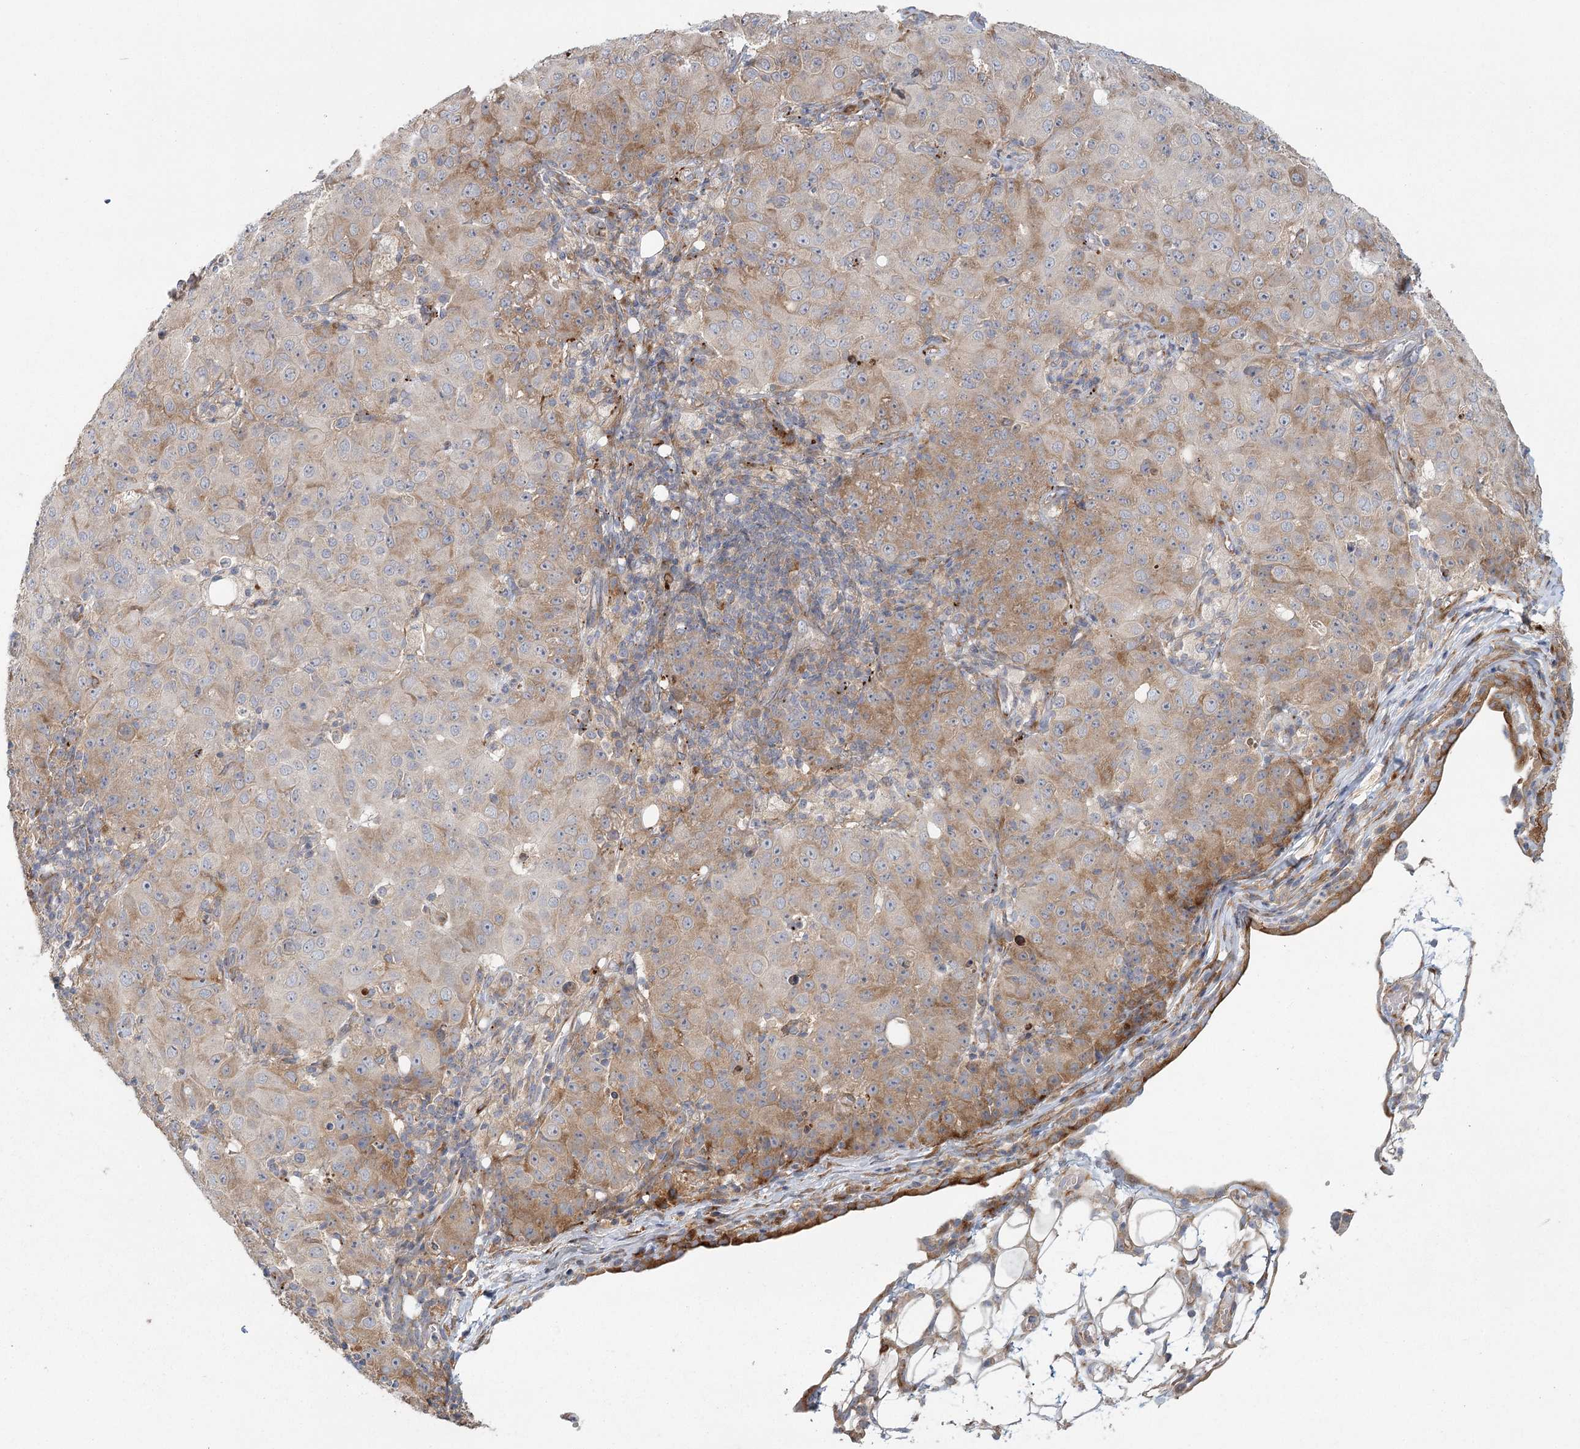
{"staining": {"intensity": "moderate", "quantity": "<25%", "location": "cytoplasmic/membranous"}, "tissue": "ovarian cancer", "cell_type": "Tumor cells", "image_type": "cancer", "snomed": [{"axis": "morphology", "description": "Carcinoma, endometroid"}, {"axis": "topography", "description": "Ovary"}], "caption": "High-power microscopy captured an IHC histopathology image of ovarian endometroid carcinoma, revealing moderate cytoplasmic/membranous staining in approximately <25% of tumor cells.", "gene": "FAM110C", "patient": {"sex": "female", "age": 42}}